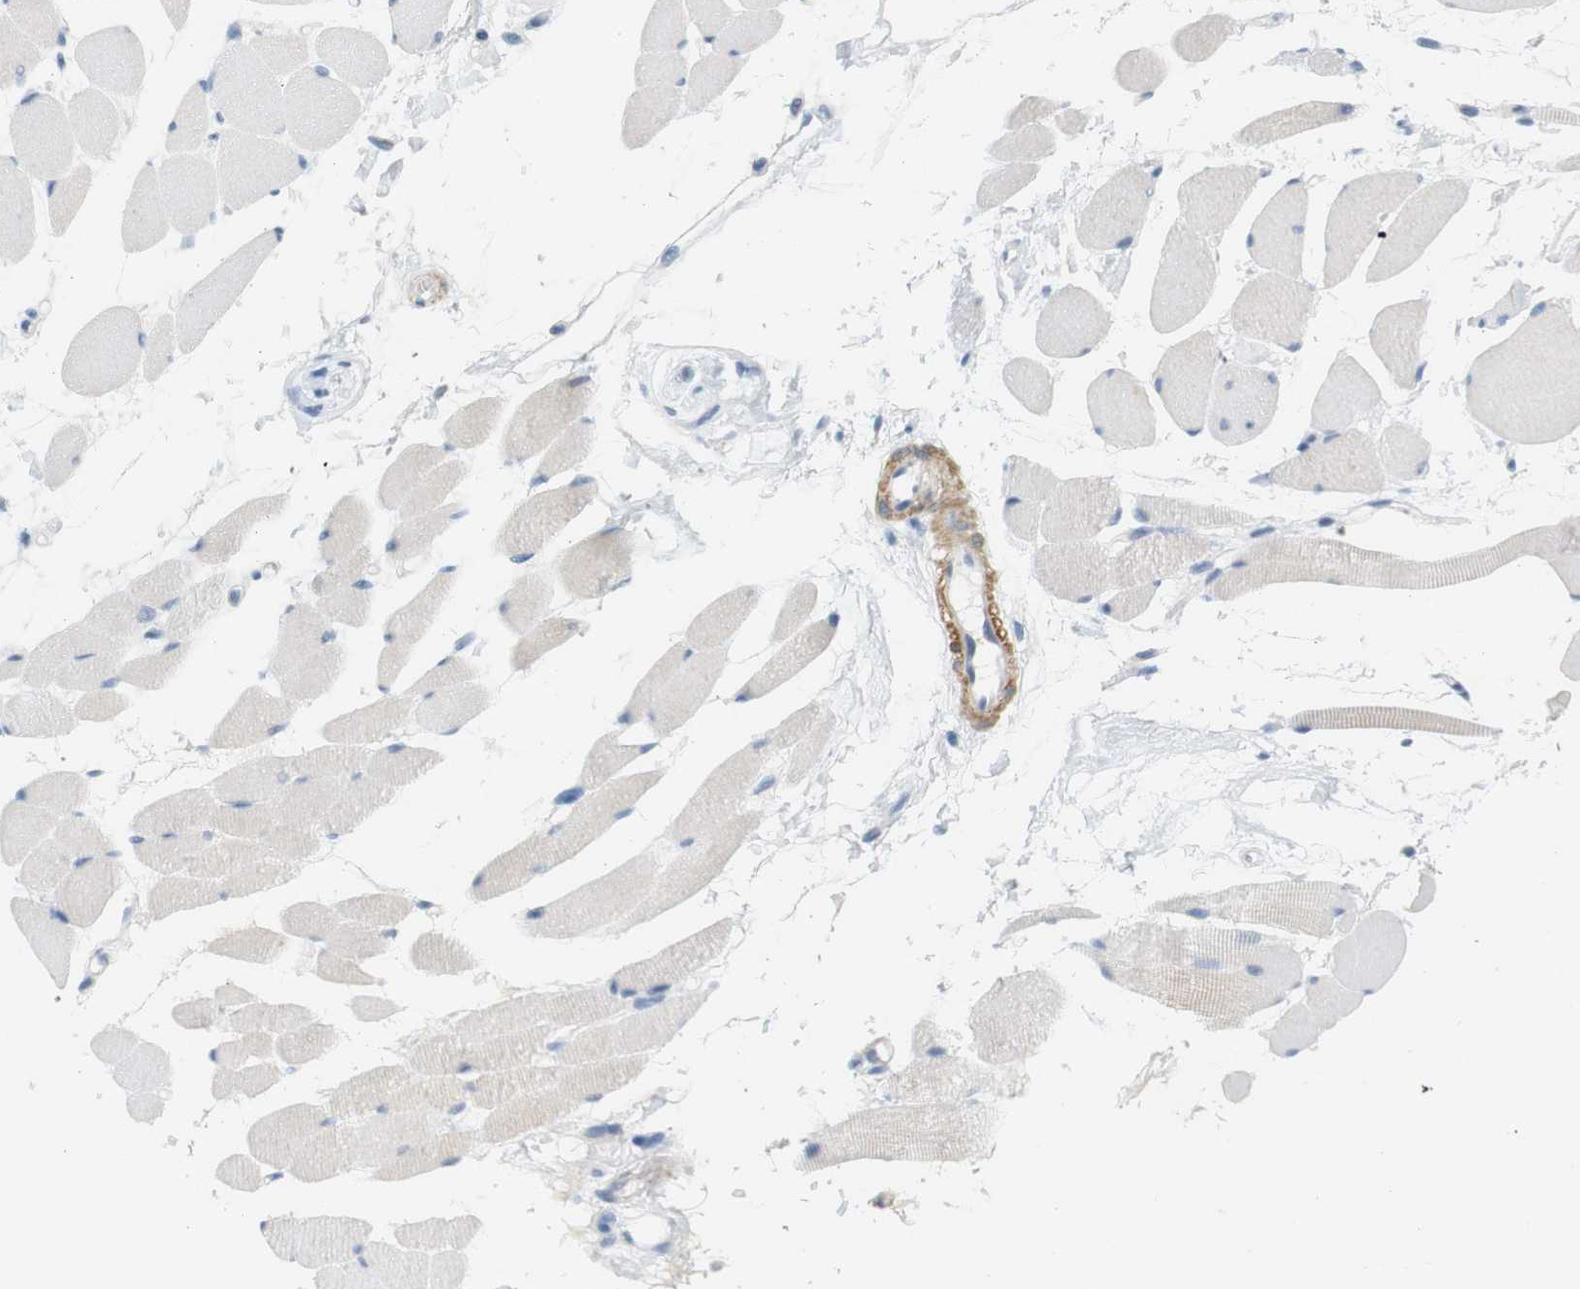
{"staining": {"intensity": "negative", "quantity": "none", "location": "none"}, "tissue": "skeletal muscle", "cell_type": "Myocytes", "image_type": "normal", "snomed": [{"axis": "morphology", "description": "Normal tissue, NOS"}, {"axis": "topography", "description": "Skeletal muscle"}, {"axis": "topography", "description": "Peripheral nerve tissue"}], "caption": "Myocytes show no significant positivity in normal skeletal muscle.", "gene": "HRH2", "patient": {"sex": "female", "age": 84}}